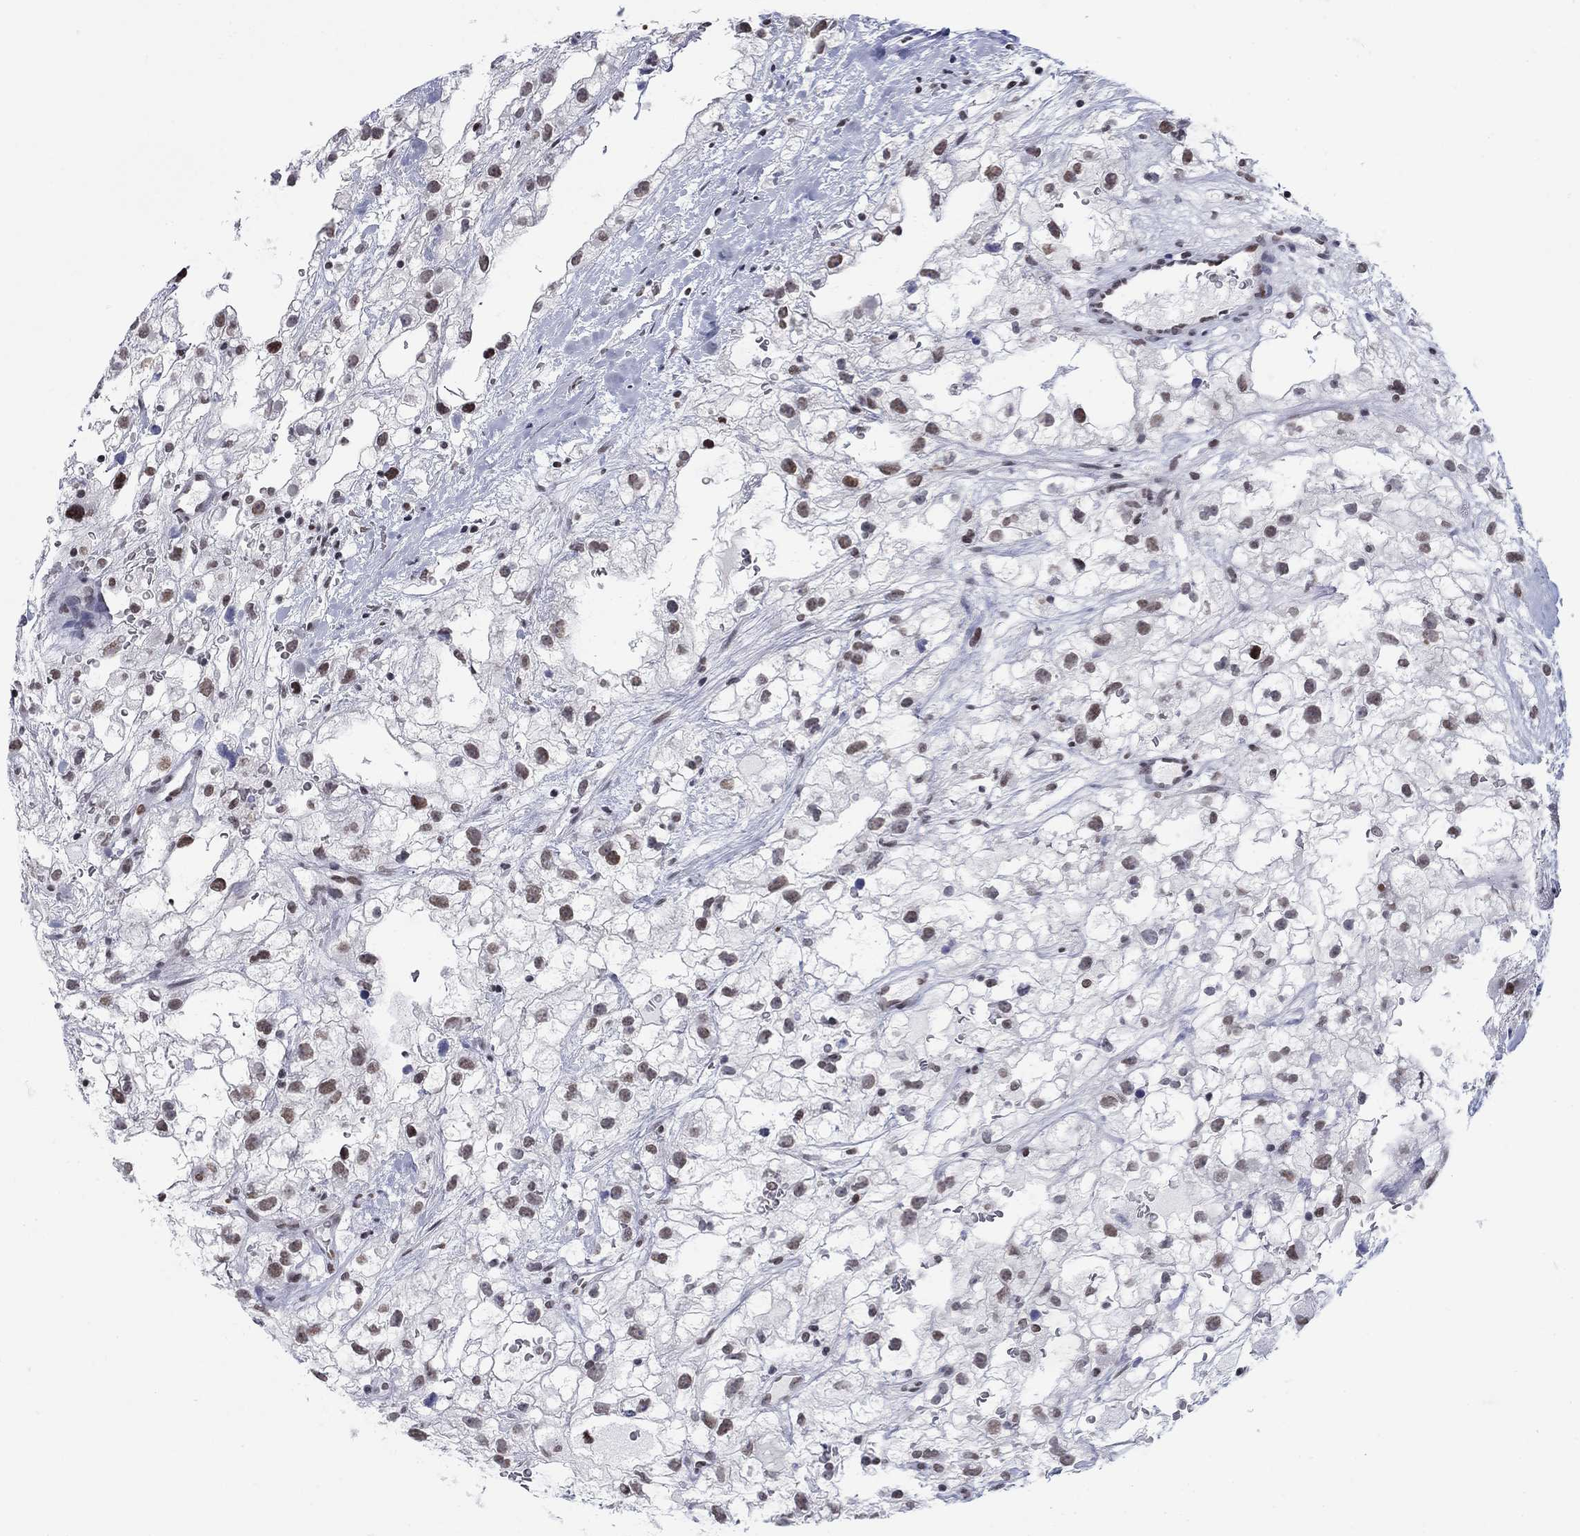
{"staining": {"intensity": "moderate", "quantity": "25%-75%", "location": "nuclear"}, "tissue": "renal cancer", "cell_type": "Tumor cells", "image_type": "cancer", "snomed": [{"axis": "morphology", "description": "Adenocarcinoma, NOS"}, {"axis": "topography", "description": "Kidney"}], "caption": "IHC photomicrograph of renal adenocarcinoma stained for a protein (brown), which shows medium levels of moderate nuclear positivity in approximately 25%-75% of tumor cells.", "gene": "NPAS3", "patient": {"sex": "male", "age": 59}}